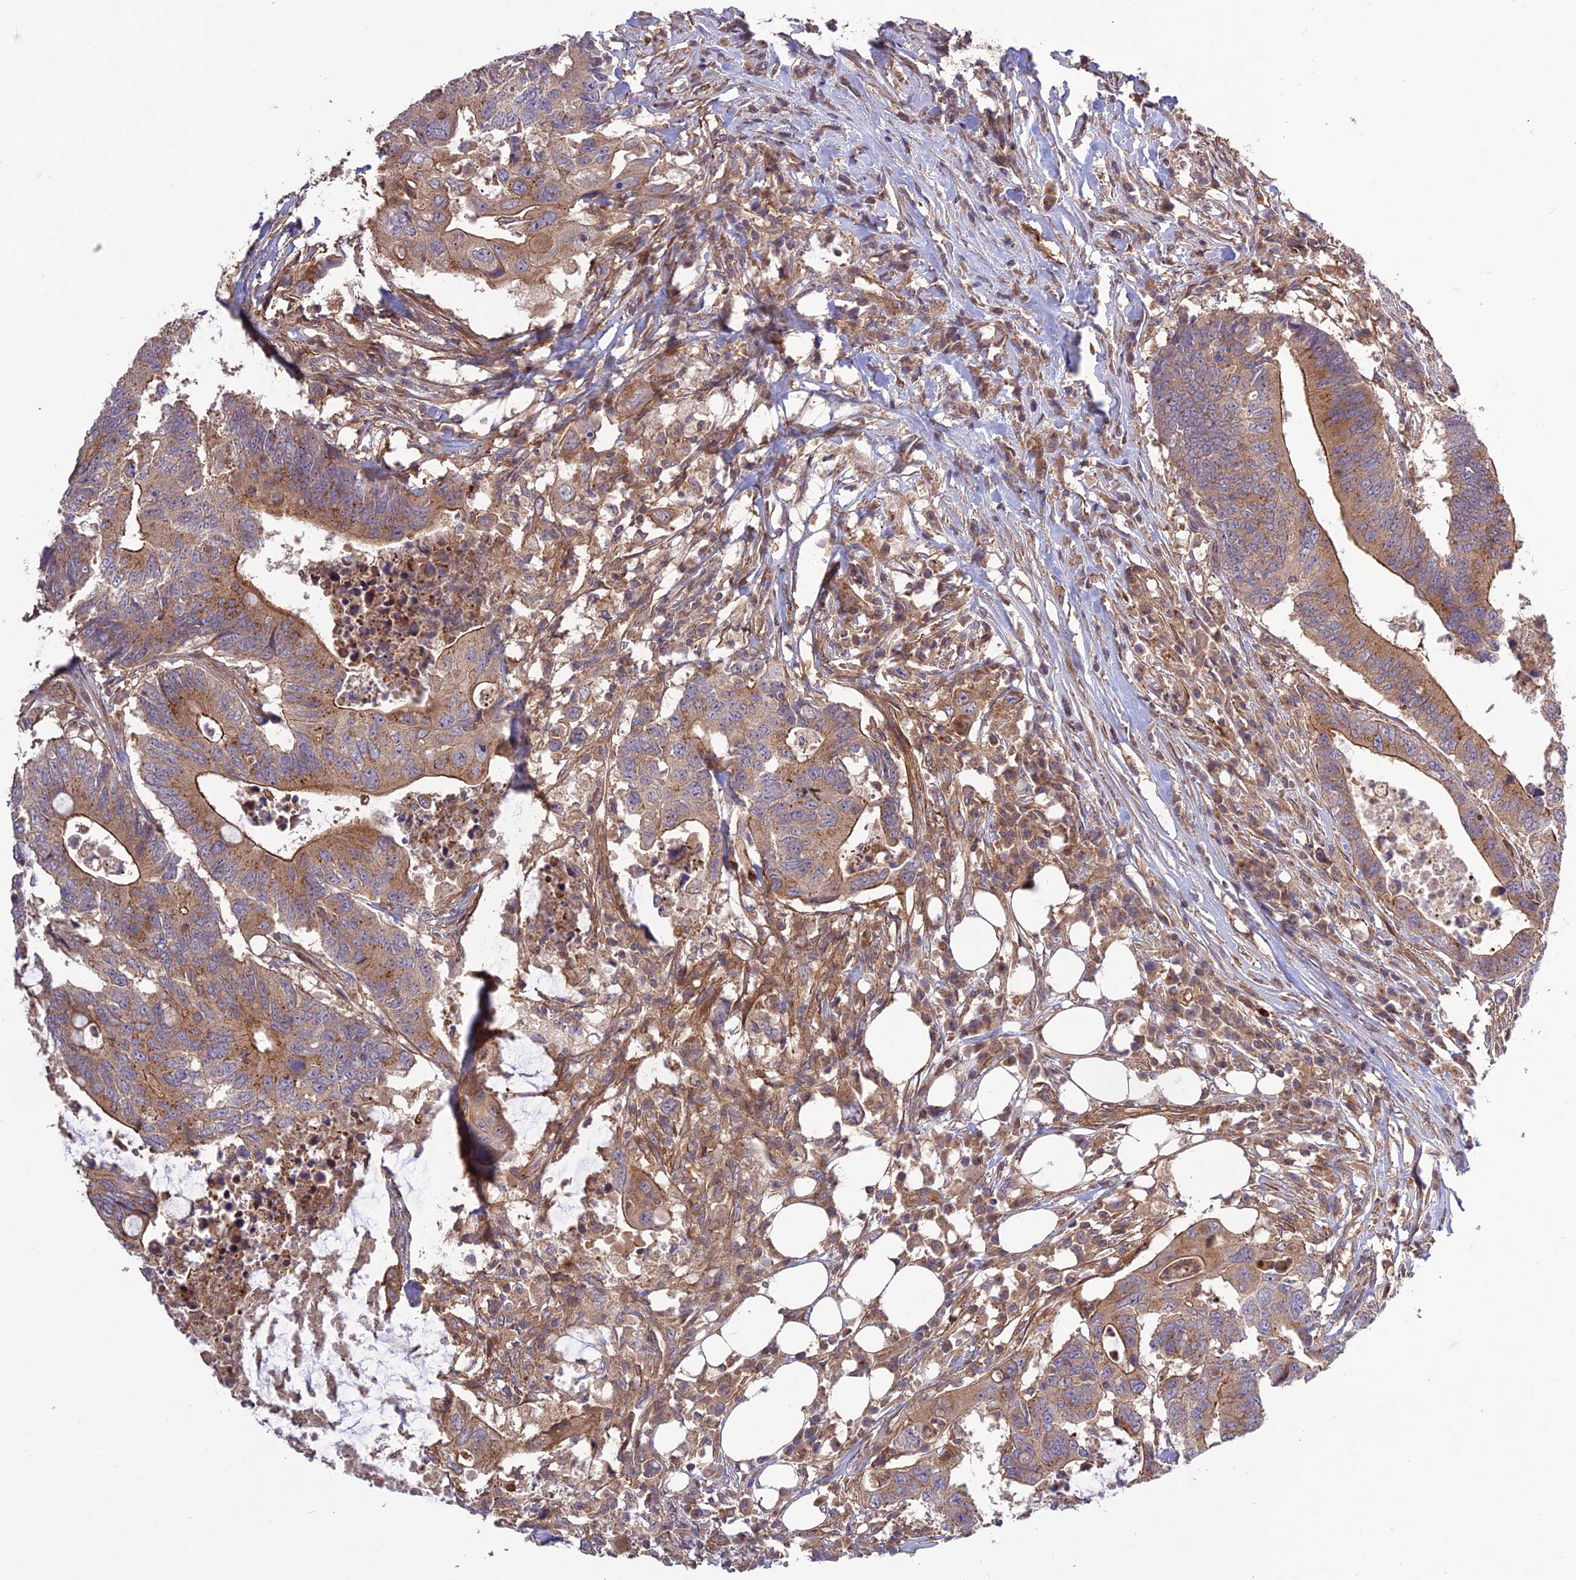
{"staining": {"intensity": "moderate", "quantity": ">75%", "location": "cytoplasmic/membranous"}, "tissue": "colorectal cancer", "cell_type": "Tumor cells", "image_type": "cancer", "snomed": [{"axis": "morphology", "description": "Adenocarcinoma, NOS"}, {"axis": "topography", "description": "Colon"}], "caption": "Colorectal adenocarcinoma tissue exhibits moderate cytoplasmic/membranous expression in approximately >75% of tumor cells, visualized by immunohistochemistry.", "gene": "TMEM131L", "patient": {"sex": "male", "age": 71}}